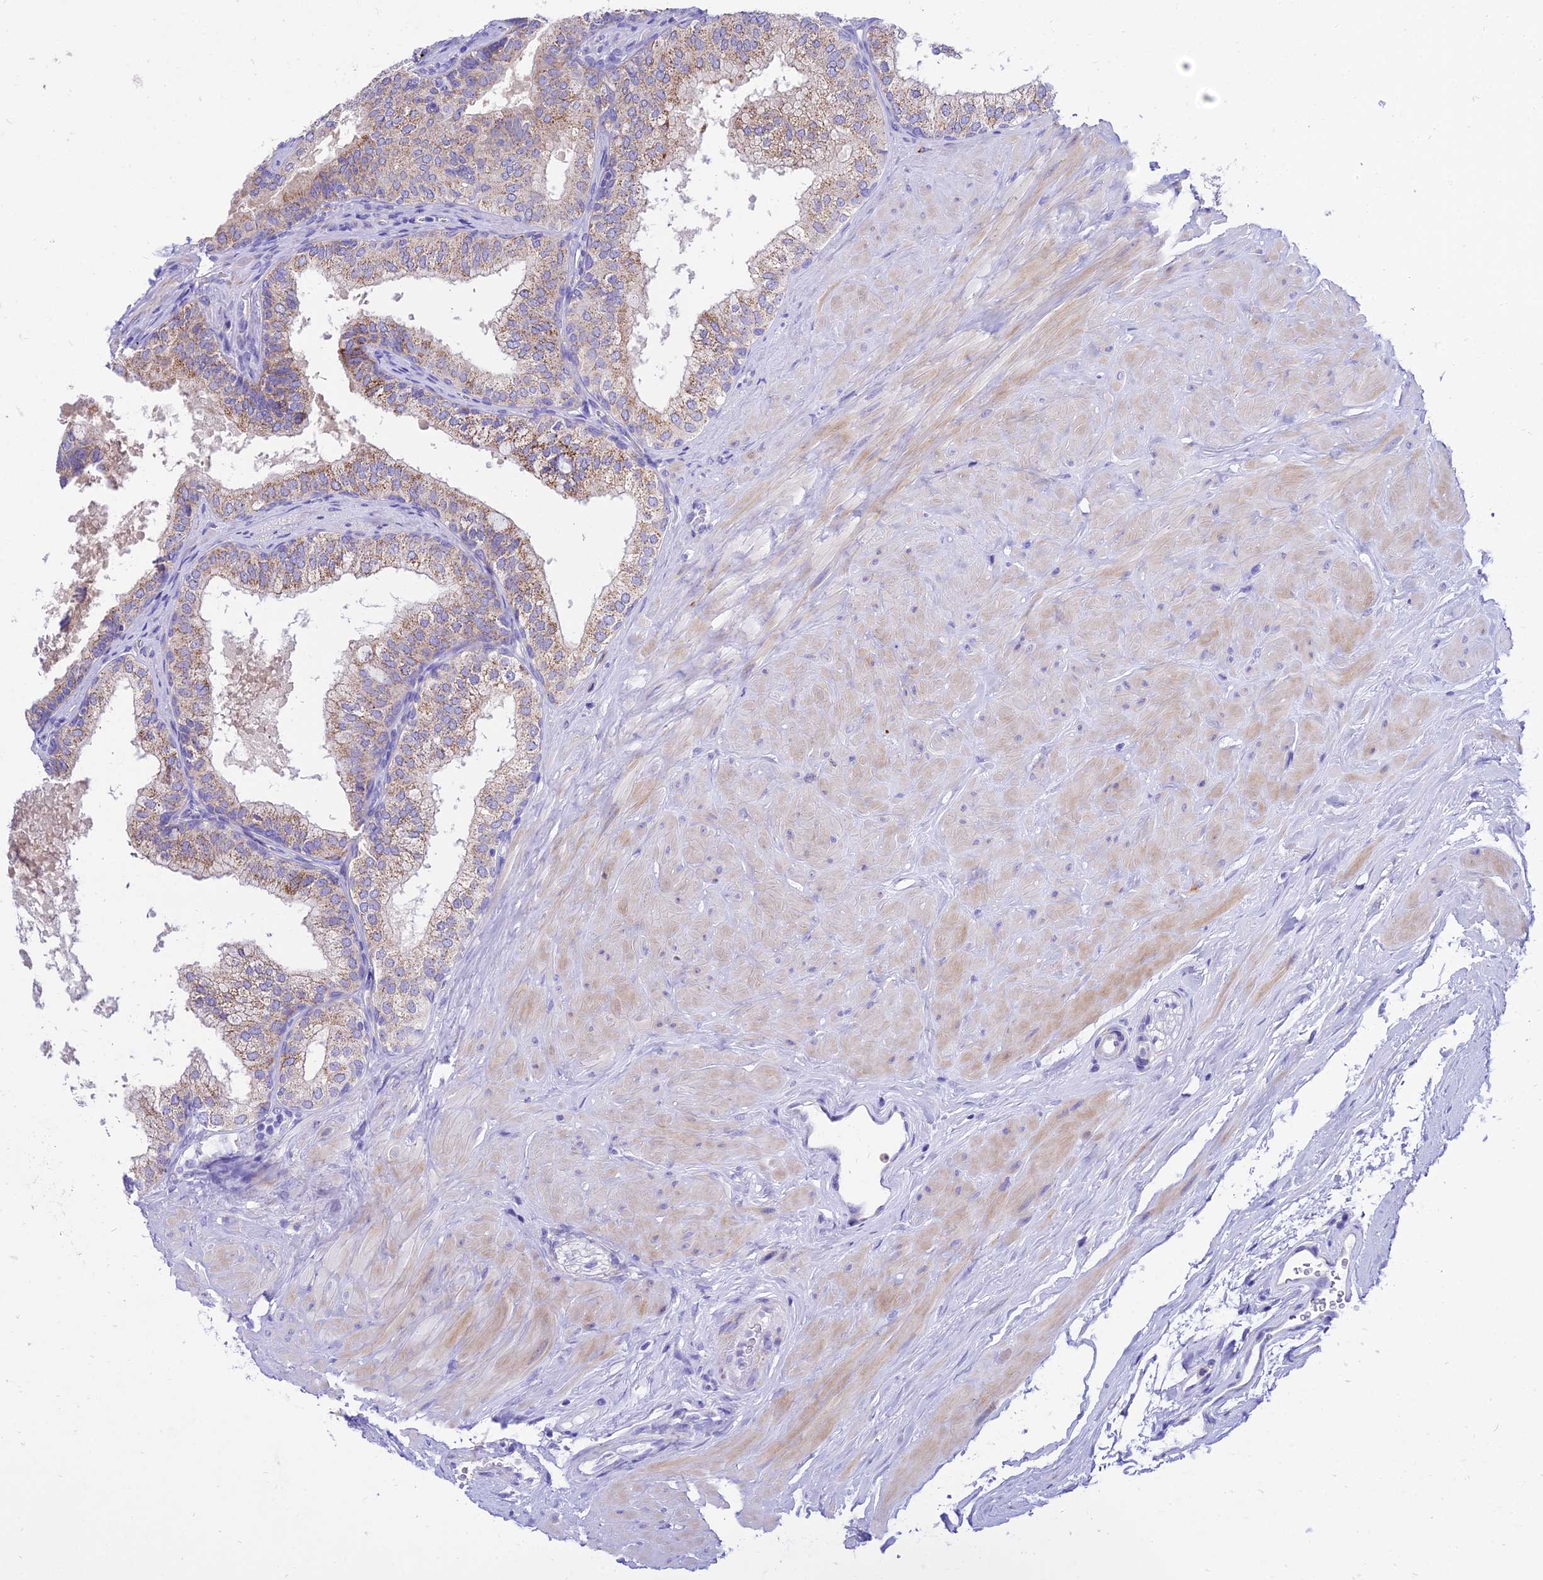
{"staining": {"intensity": "moderate", "quantity": "25%-75%", "location": "cytoplasmic/membranous"}, "tissue": "prostate", "cell_type": "Glandular cells", "image_type": "normal", "snomed": [{"axis": "morphology", "description": "Normal tissue, NOS"}, {"axis": "topography", "description": "Prostate"}], "caption": "A brown stain highlights moderate cytoplasmic/membranous positivity of a protein in glandular cells of benign prostate.", "gene": "PKN3", "patient": {"sex": "male", "age": 60}}